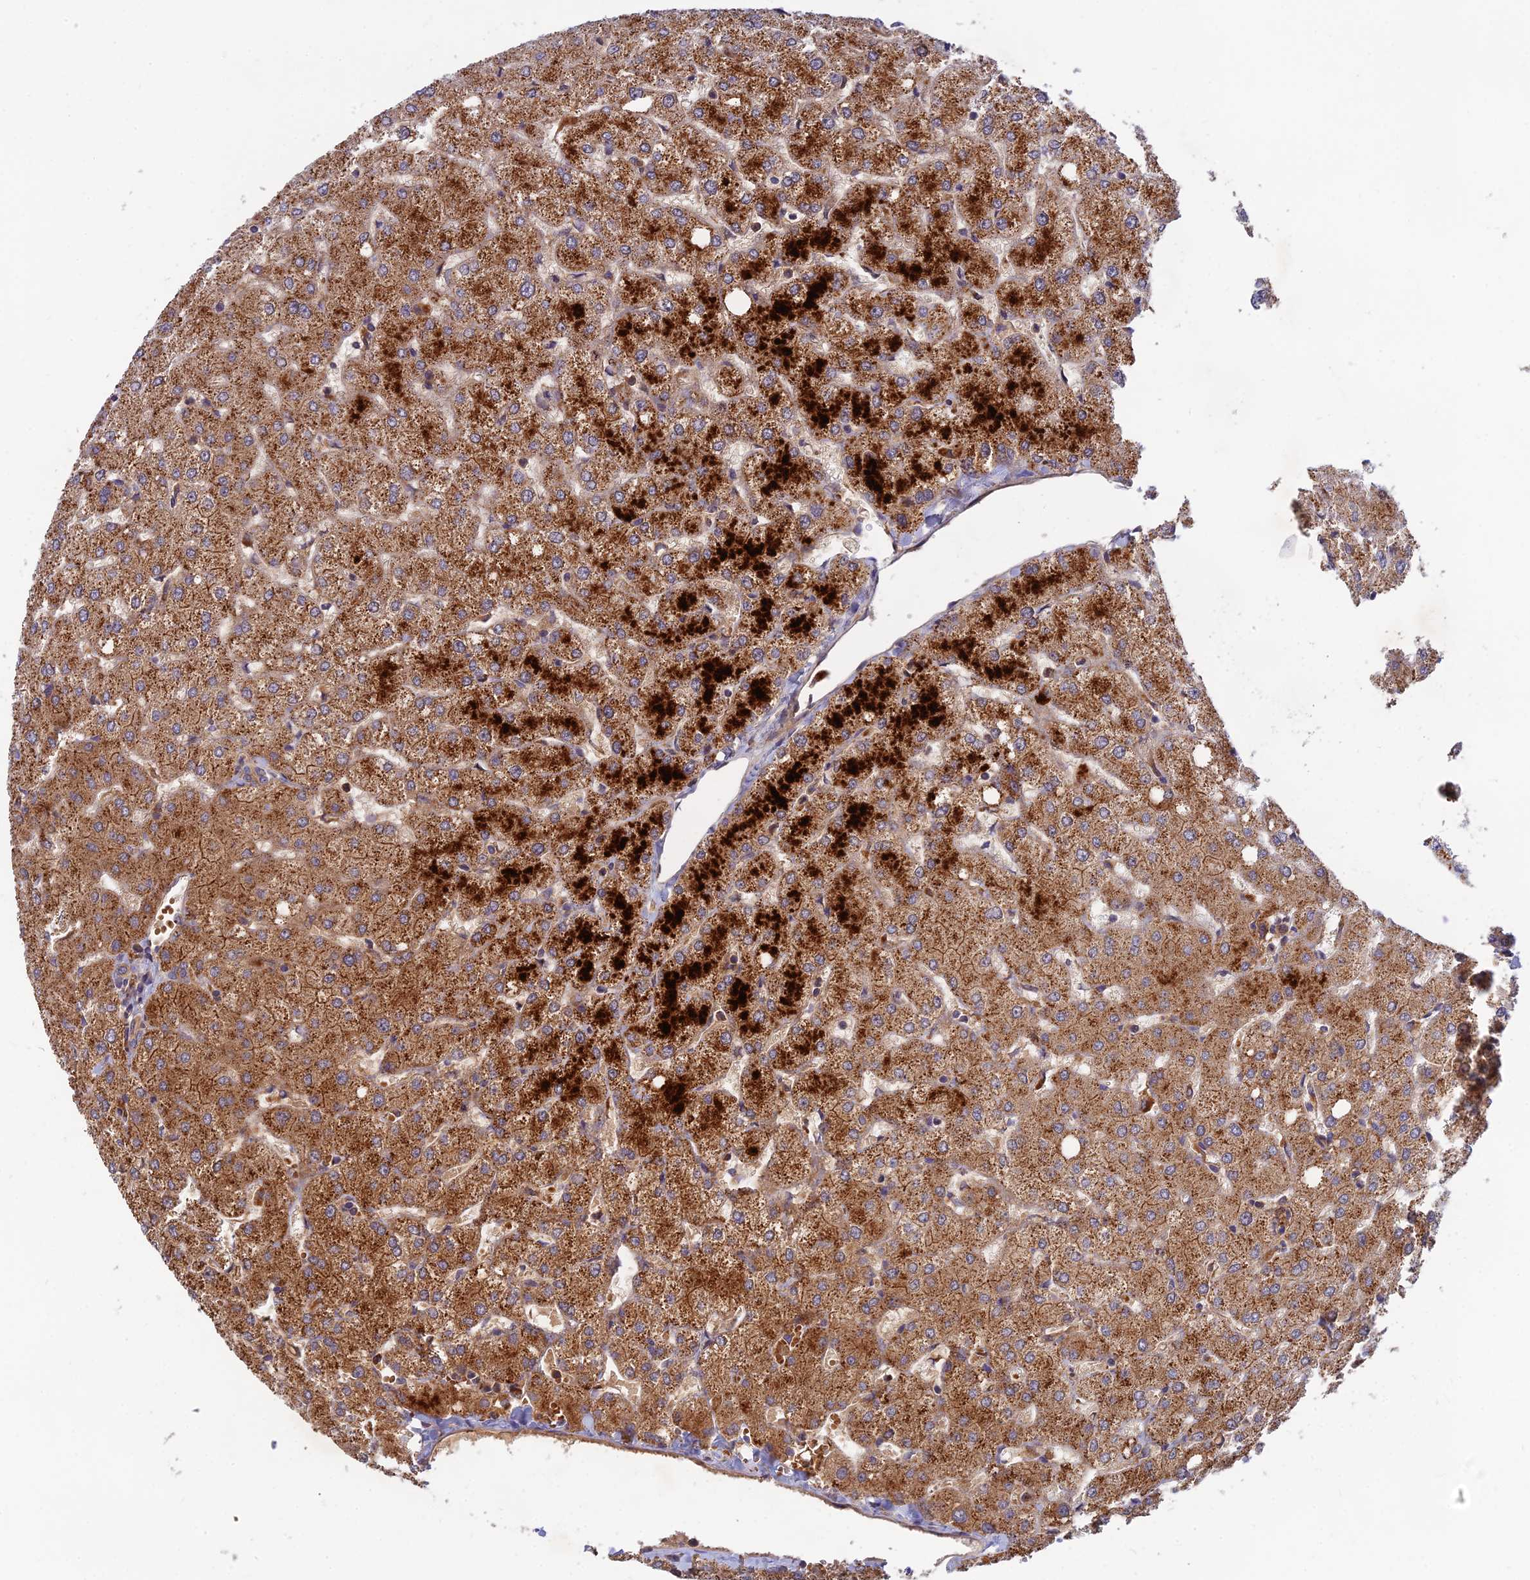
{"staining": {"intensity": "weak", "quantity": "25%-75%", "location": "cytoplasmic/membranous"}, "tissue": "liver", "cell_type": "Cholangiocytes", "image_type": "normal", "snomed": [{"axis": "morphology", "description": "Normal tissue, NOS"}, {"axis": "topography", "description": "Liver"}], "caption": "A high-resolution photomicrograph shows IHC staining of normal liver, which exhibits weak cytoplasmic/membranous positivity in about 25%-75% of cholangiocytes. (DAB IHC, brown staining for protein, blue staining for nuclei).", "gene": "FAM151B", "patient": {"sex": "female", "age": 54}}